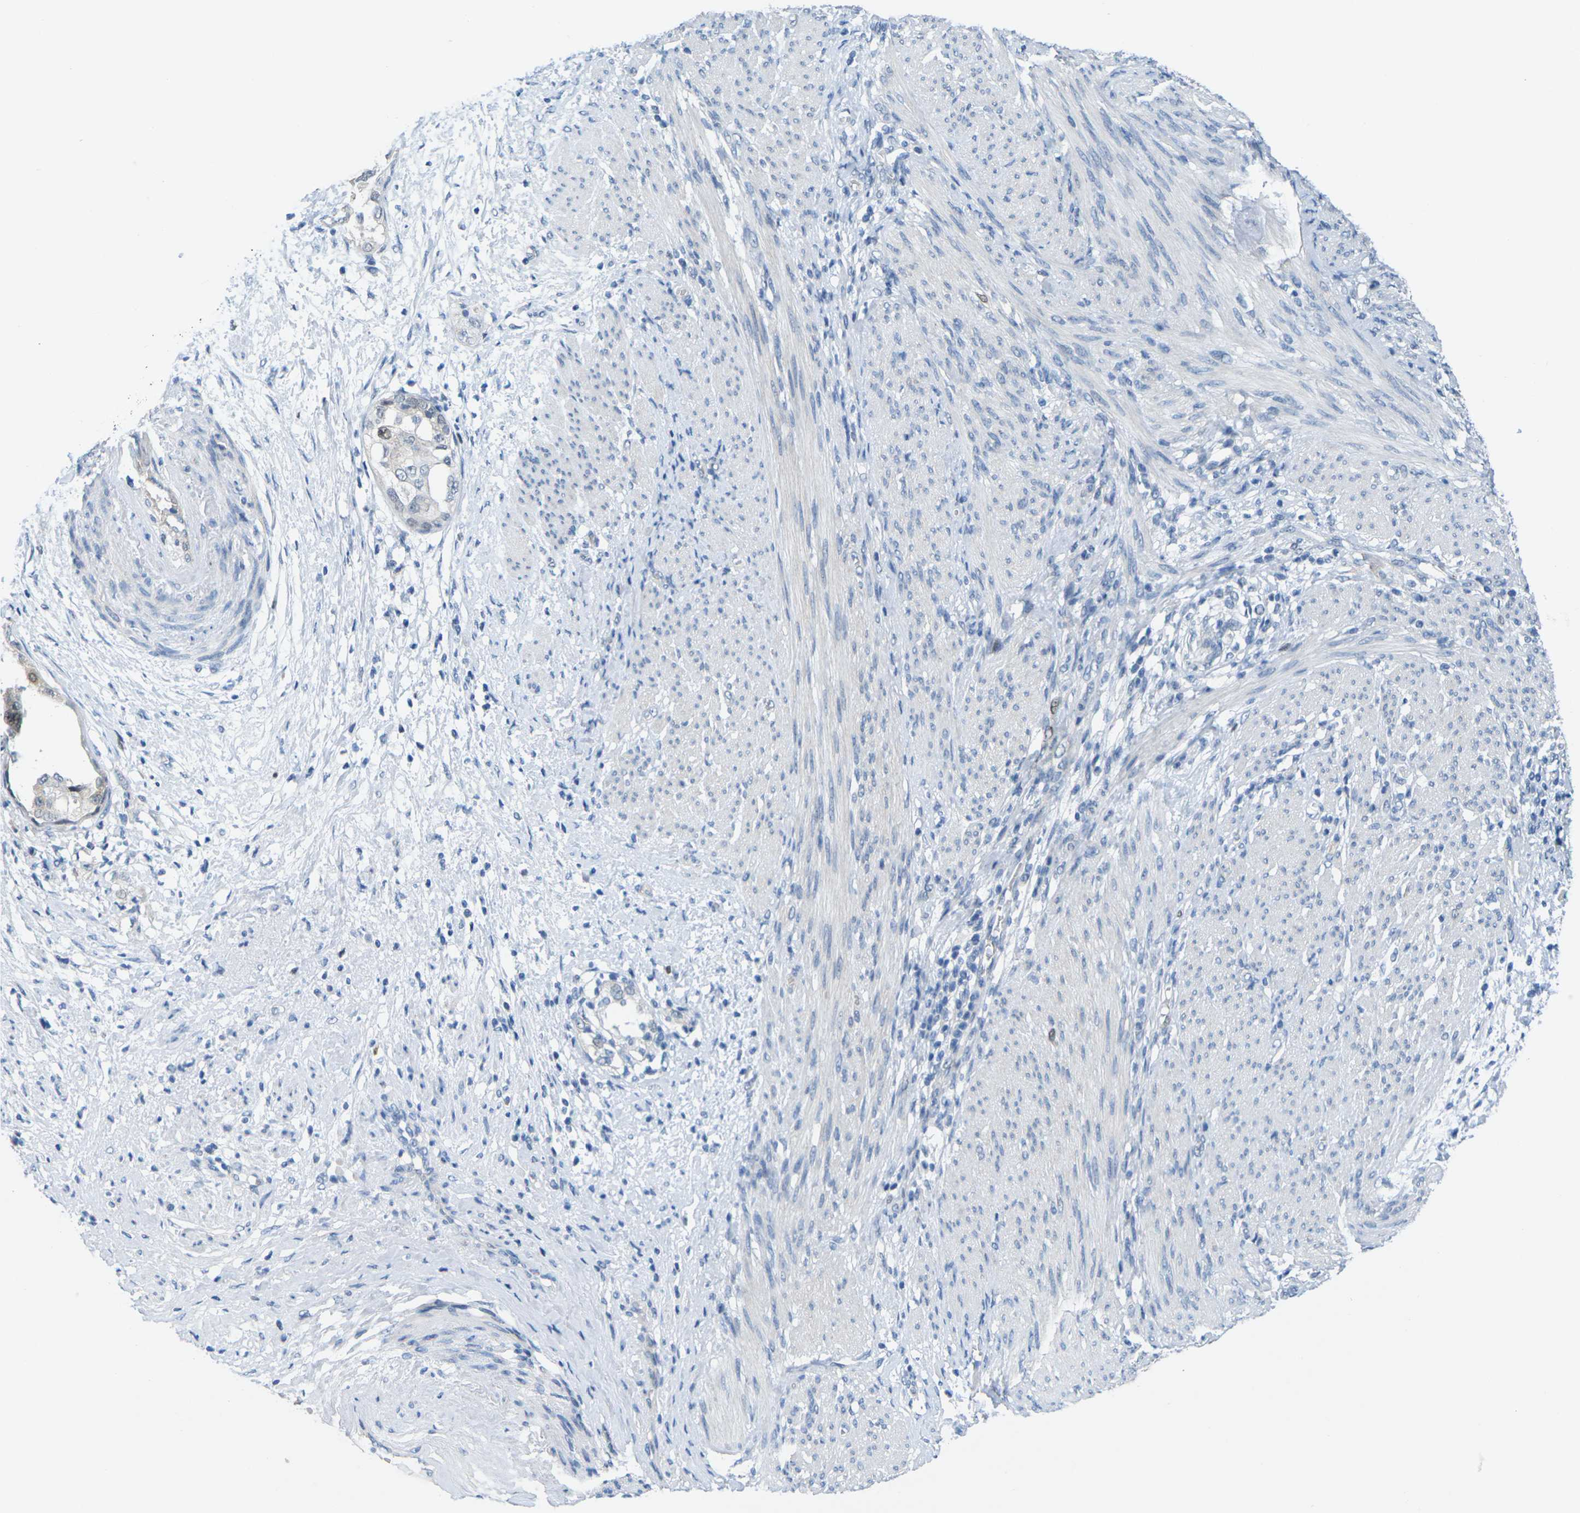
{"staining": {"intensity": "moderate", "quantity": "<25%", "location": "nuclear"}, "tissue": "endometrial cancer", "cell_type": "Tumor cells", "image_type": "cancer", "snomed": [{"axis": "morphology", "description": "Adenocarcinoma, NOS"}, {"axis": "topography", "description": "Endometrium"}], "caption": "High-magnification brightfield microscopy of adenocarcinoma (endometrial) stained with DAB (brown) and counterstained with hematoxylin (blue). tumor cells exhibit moderate nuclear positivity is seen in about<25% of cells. (Stains: DAB in brown, nuclei in blue, Microscopy: brightfield microscopy at high magnification).", "gene": "CDK2", "patient": {"sex": "female", "age": 85}}